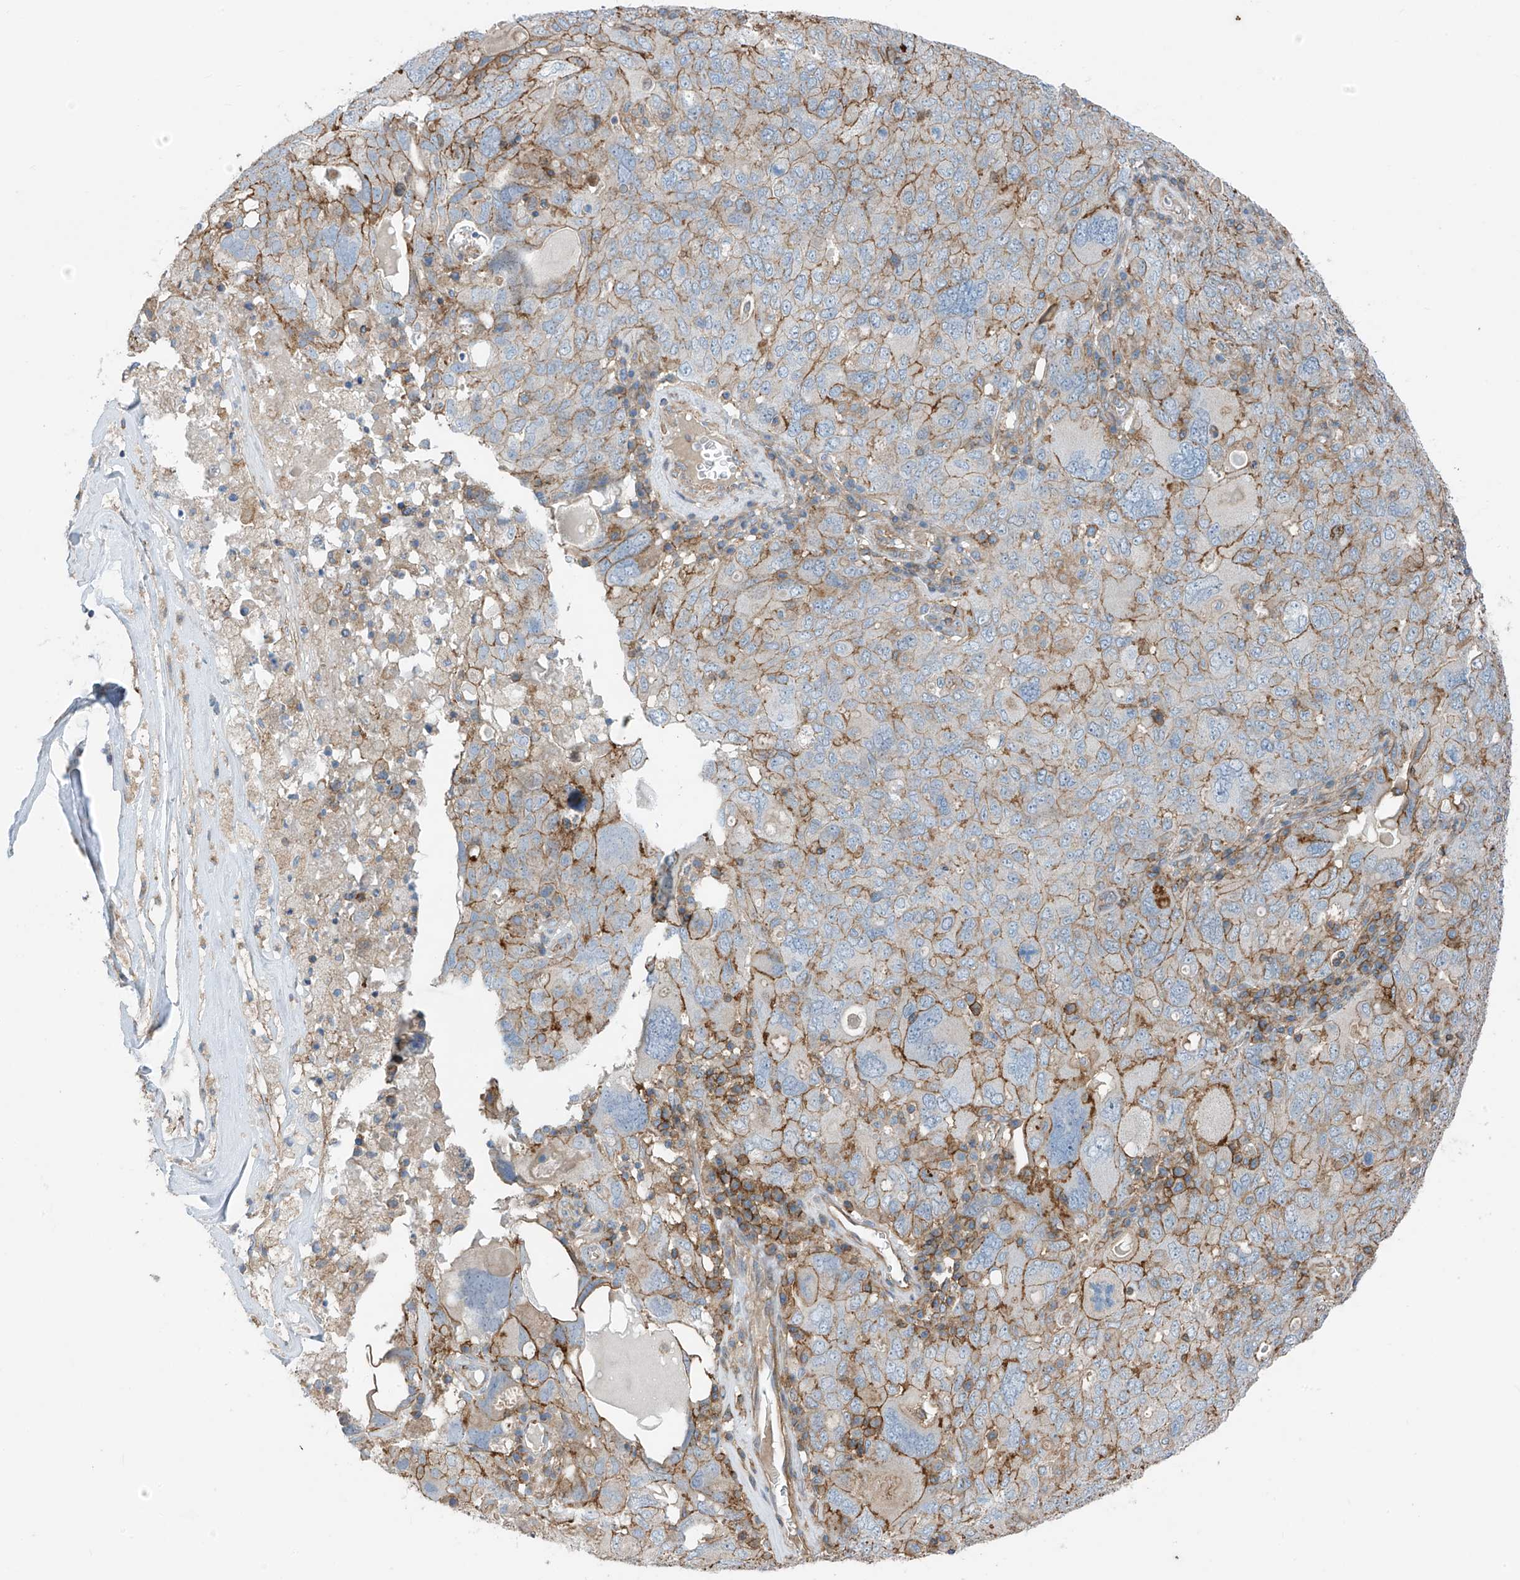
{"staining": {"intensity": "moderate", "quantity": "25%-75%", "location": "cytoplasmic/membranous"}, "tissue": "ovarian cancer", "cell_type": "Tumor cells", "image_type": "cancer", "snomed": [{"axis": "morphology", "description": "Carcinoma, endometroid"}, {"axis": "topography", "description": "Ovary"}], "caption": "Immunohistochemical staining of human endometroid carcinoma (ovarian) displays moderate cytoplasmic/membranous protein staining in approximately 25%-75% of tumor cells.", "gene": "SLC1A5", "patient": {"sex": "female", "age": 62}}